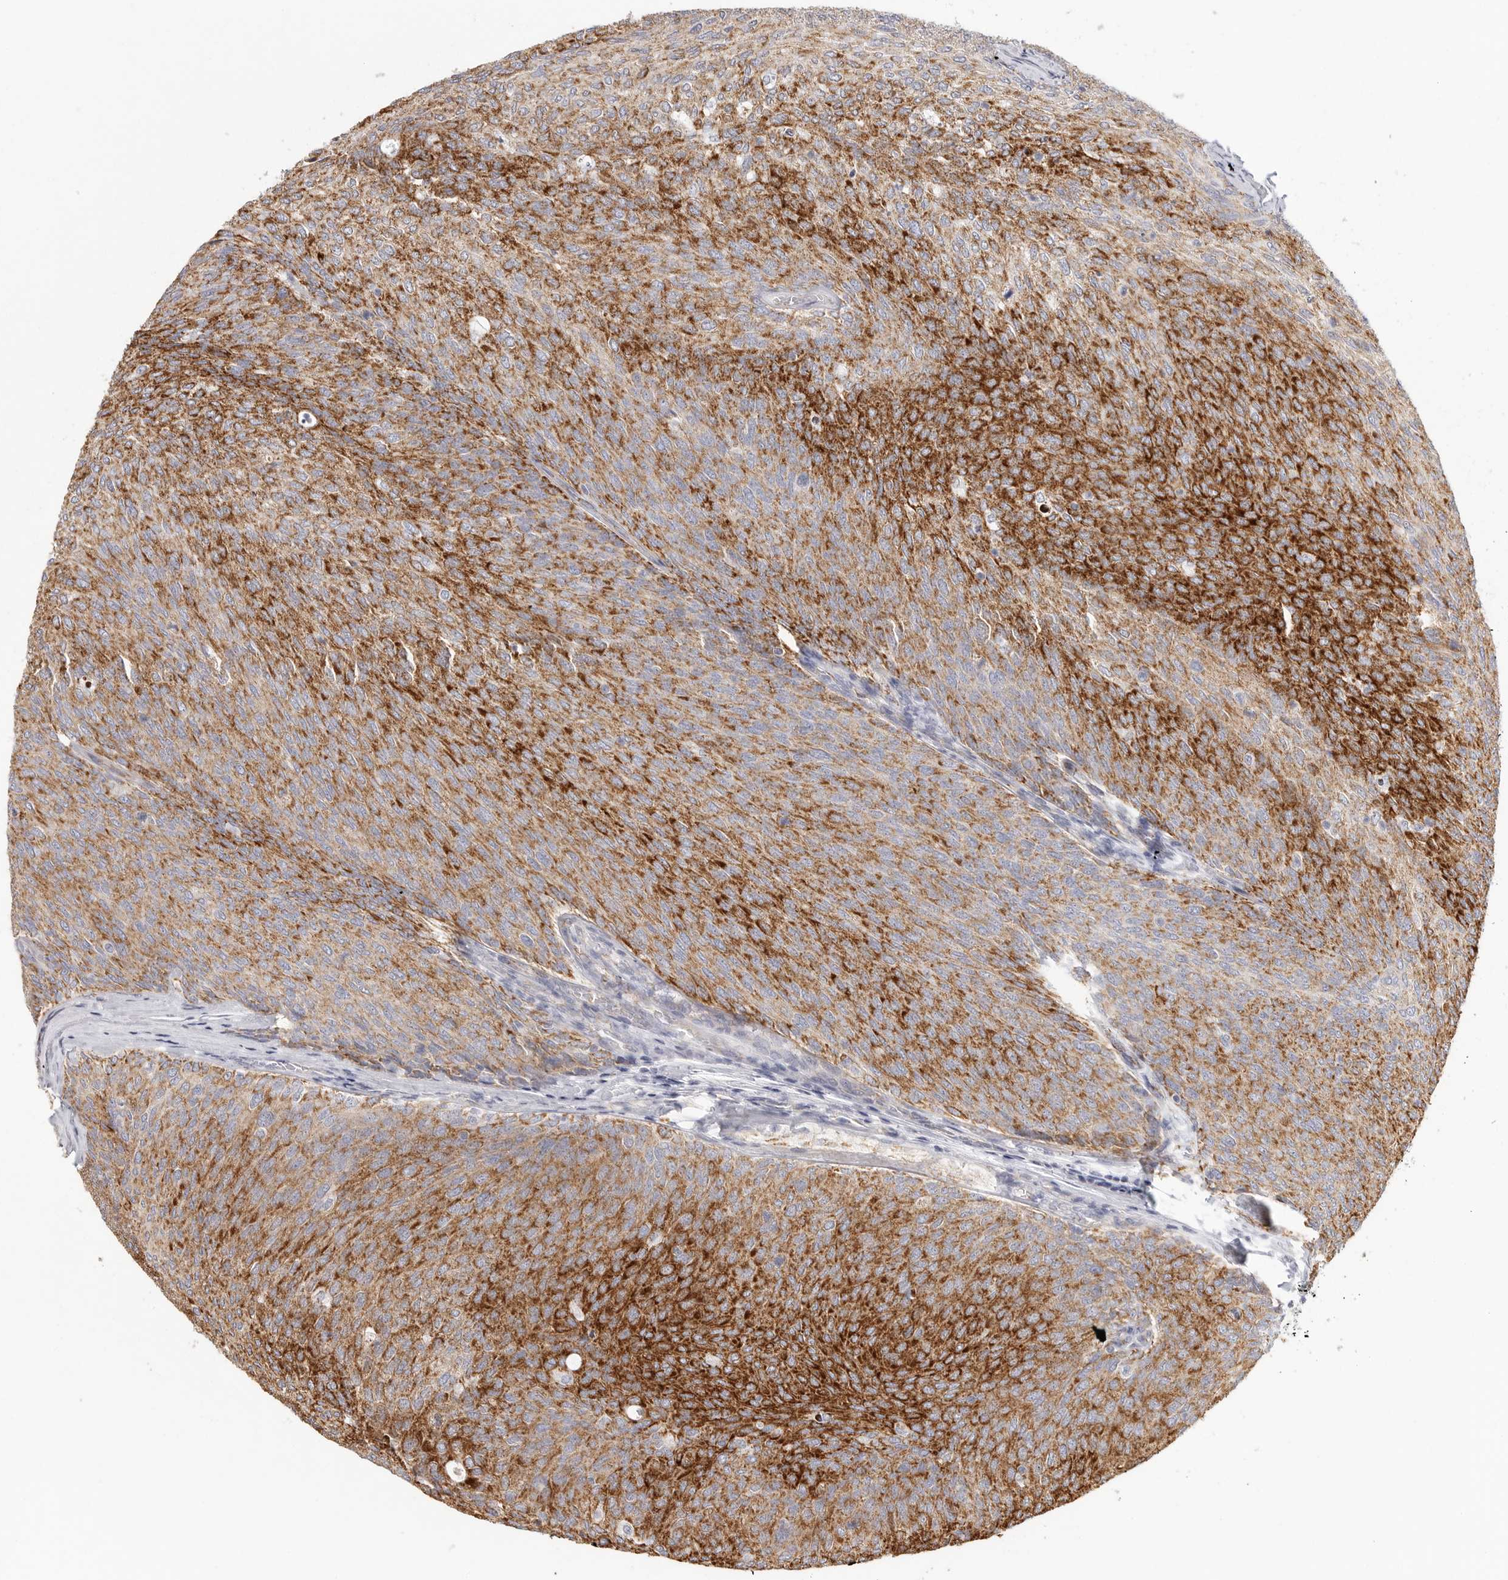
{"staining": {"intensity": "strong", "quantity": ">75%", "location": "cytoplasmic/membranous"}, "tissue": "urothelial cancer", "cell_type": "Tumor cells", "image_type": "cancer", "snomed": [{"axis": "morphology", "description": "Urothelial carcinoma, Low grade"}, {"axis": "topography", "description": "Urinary bladder"}], "caption": "Urothelial cancer tissue displays strong cytoplasmic/membranous staining in about >75% of tumor cells The staining was performed using DAB (3,3'-diaminobenzidine) to visualize the protein expression in brown, while the nuclei were stained in blue with hematoxylin (Magnification: 20x).", "gene": "ELP3", "patient": {"sex": "female", "age": 79}}